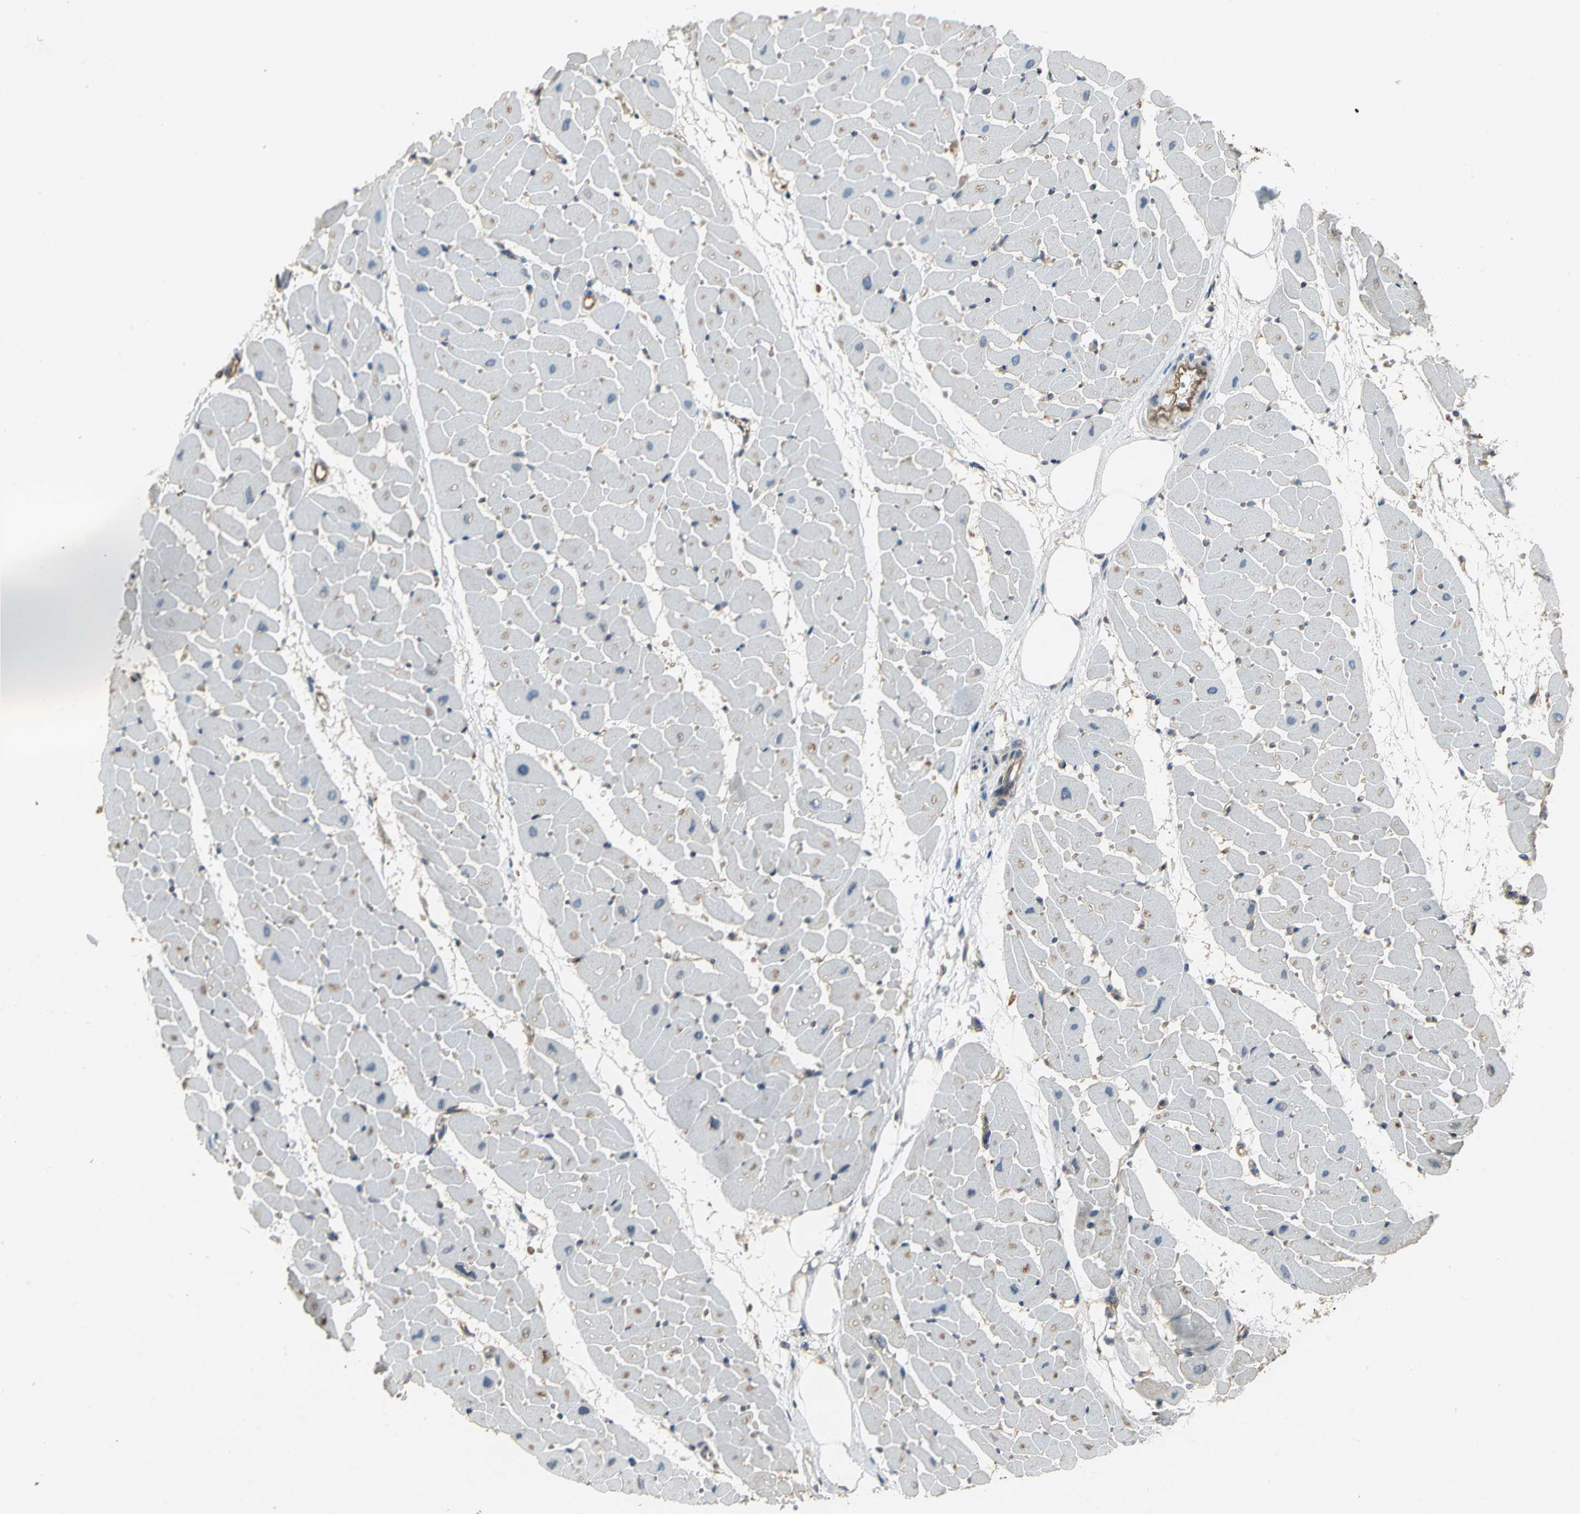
{"staining": {"intensity": "weak", "quantity": "25%-75%", "location": "cytoplasmic/membranous"}, "tissue": "heart muscle", "cell_type": "Cardiomyocytes", "image_type": "normal", "snomed": [{"axis": "morphology", "description": "Normal tissue, NOS"}, {"axis": "topography", "description": "Heart"}], "caption": "Unremarkable heart muscle was stained to show a protein in brown. There is low levels of weak cytoplasmic/membranous expression in approximately 25%-75% of cardiomyocytes.", "gene": "SYVN1", "patient": {"sex": "female", "age": 19}}